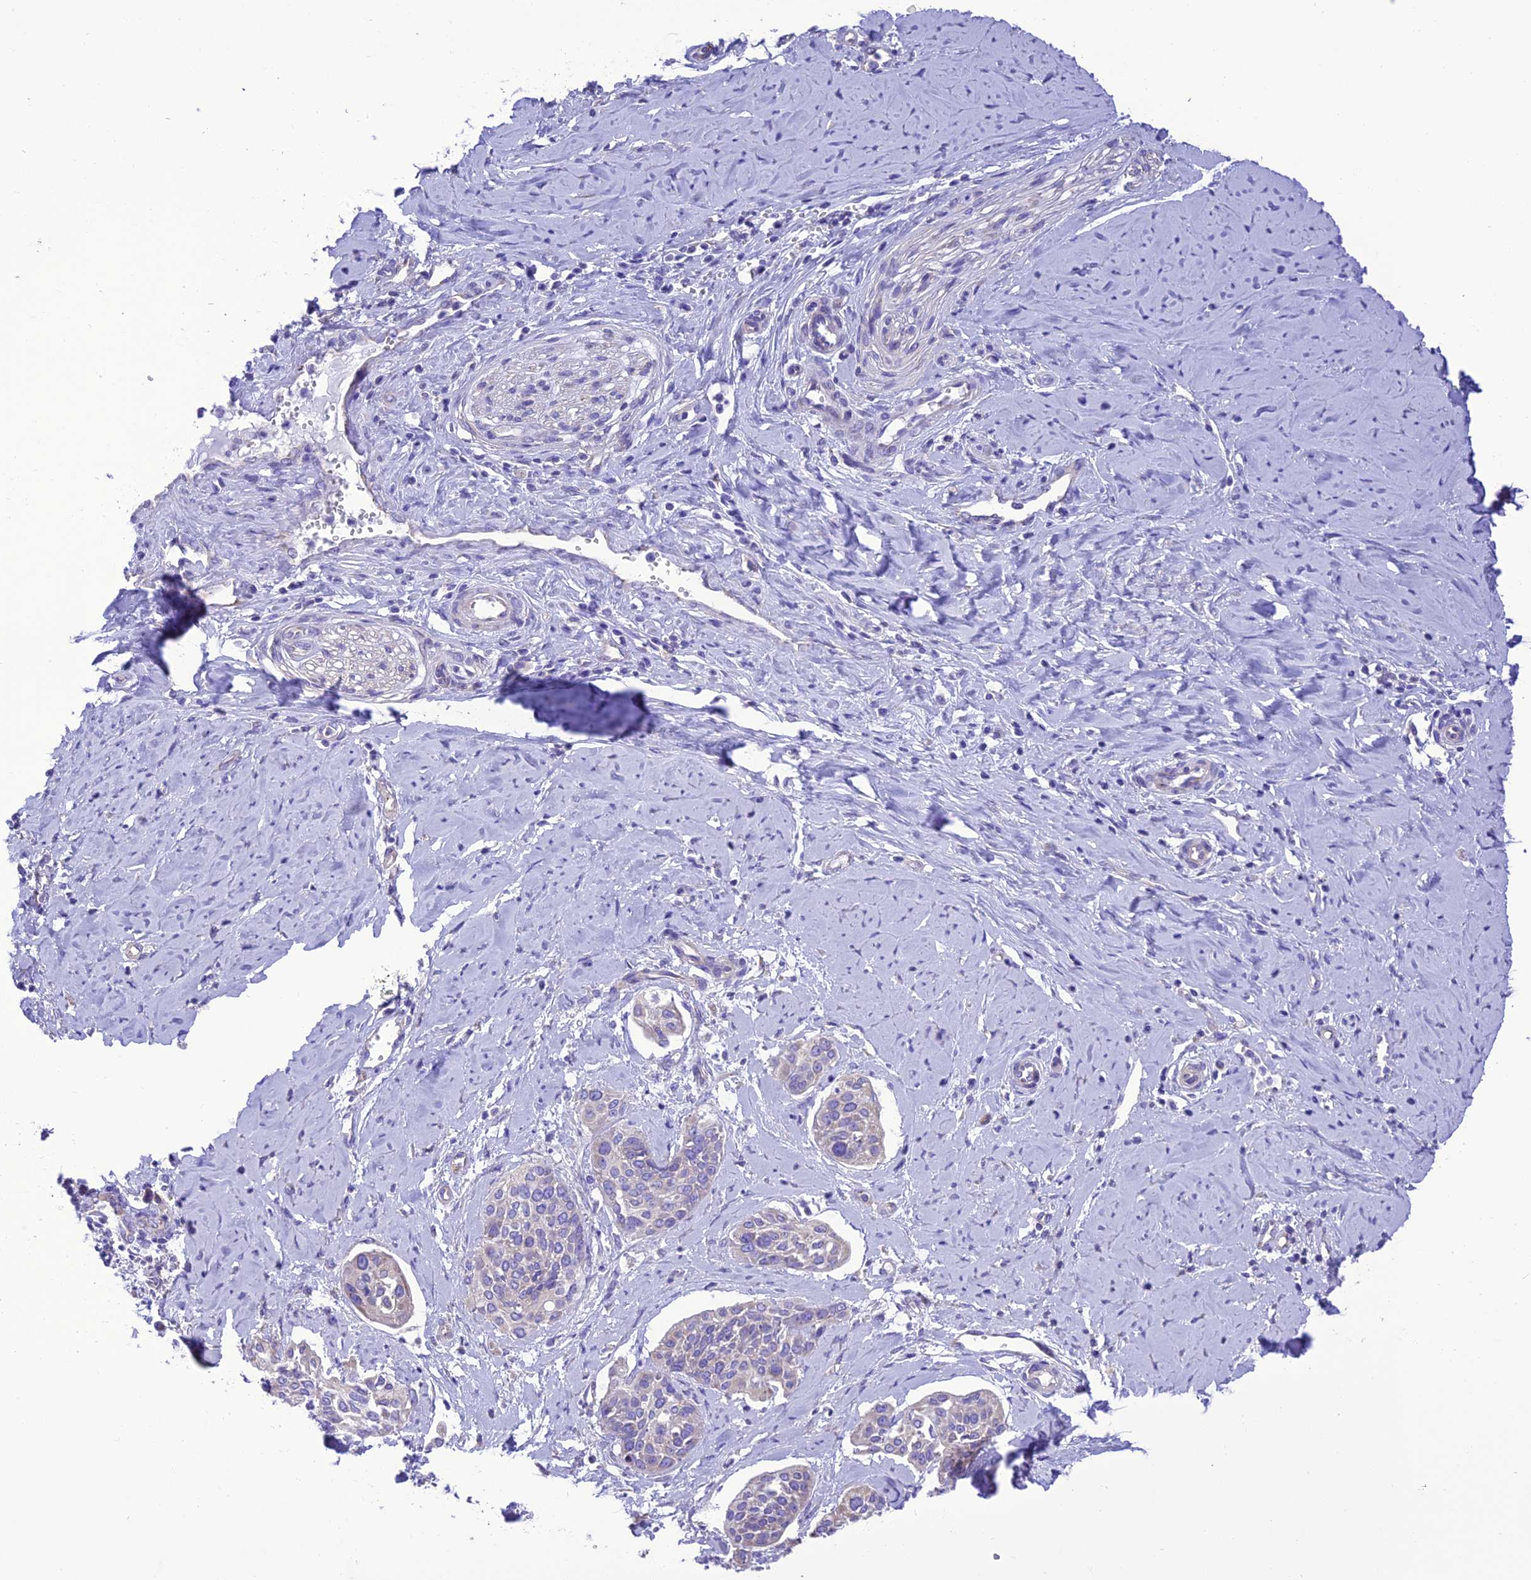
{"staining": {"intensity": "negative", "quantity": "none", "location": "none"}, "tissue": "cervical cancer", "cell_type": "Tumor cells", "image_type": "cancer", "snomed": [{"axis": "morphology", "description": "Squamous cell carcinoma, NOS"}, {"axis": "topography", "description": "Cervix"}], "caption": "A photomicrograph of human cervical squamous cell carcinoma is negative for staining in tumor cells.", "gene": "MAP3K12", "patient": {"sex": "female", "age": 44}}